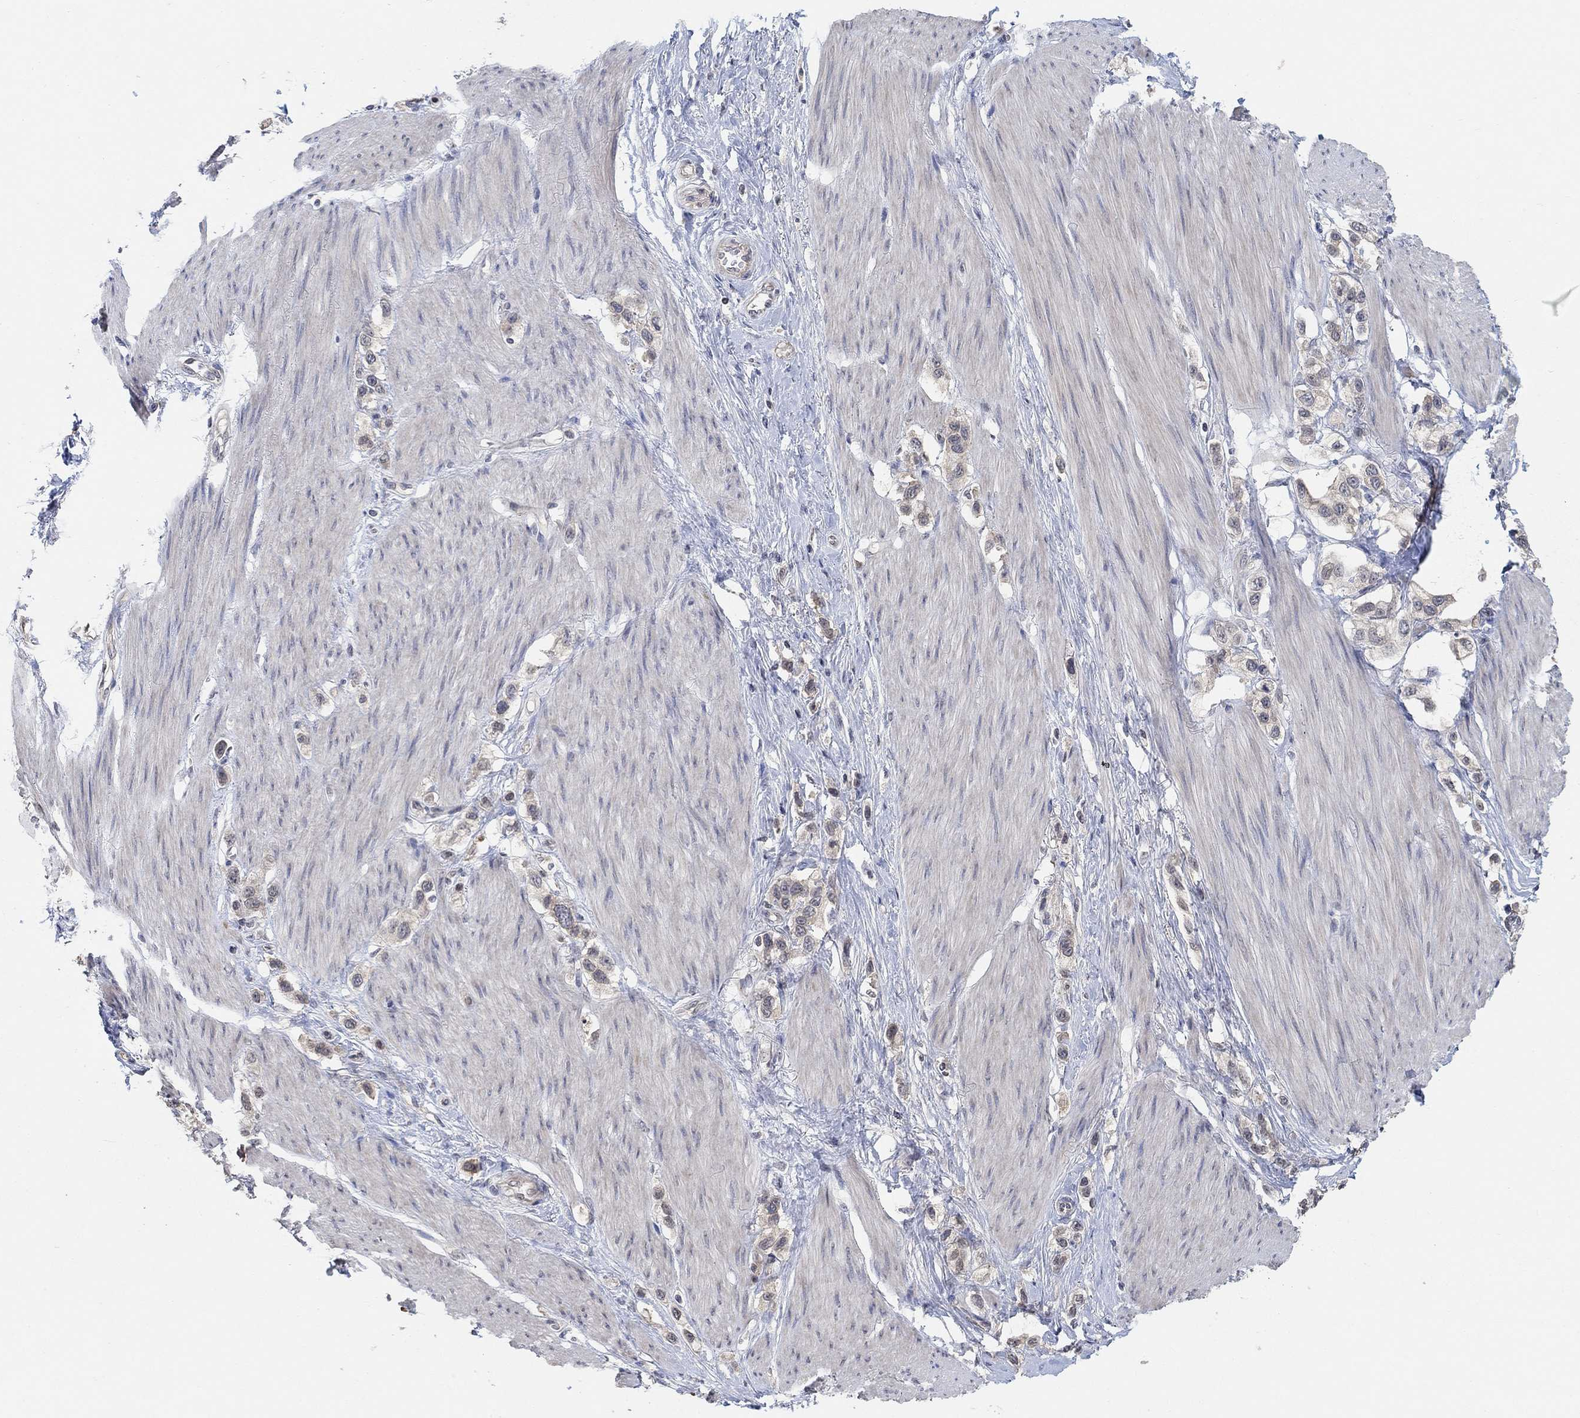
{"staining": {"intensity": "negative", "quantity": "none", "location": "none"}, "tissue": "stomach cancer", "cell_type": "Tumor cells", "image_type": "cancer", "snomed": [{"axis": "morphology", "description": "Normal tissue, NOS"}, {"axis": "morphology", "description": "Adenocarcinoma, NOS"}, {"axis": "morphology", "description": "Adenocarcinoma, High grade"}, {"axis": "topography", "description": "Stomach, upper"}, {"axis": "topography", "description": "Stomach"}], "caption": "A high-resolution histopathology image shows immunohistochemistry (IHC) staining of stomach cancer, which shows no significant staining in tumor cells. (DAB (3,3'-diaminobenzidine) immunohistochemistry visualized using brightfield microscopy, high magnification).", "gene": "UNC5B", "patient": {"sex": "female", "age": 65}}